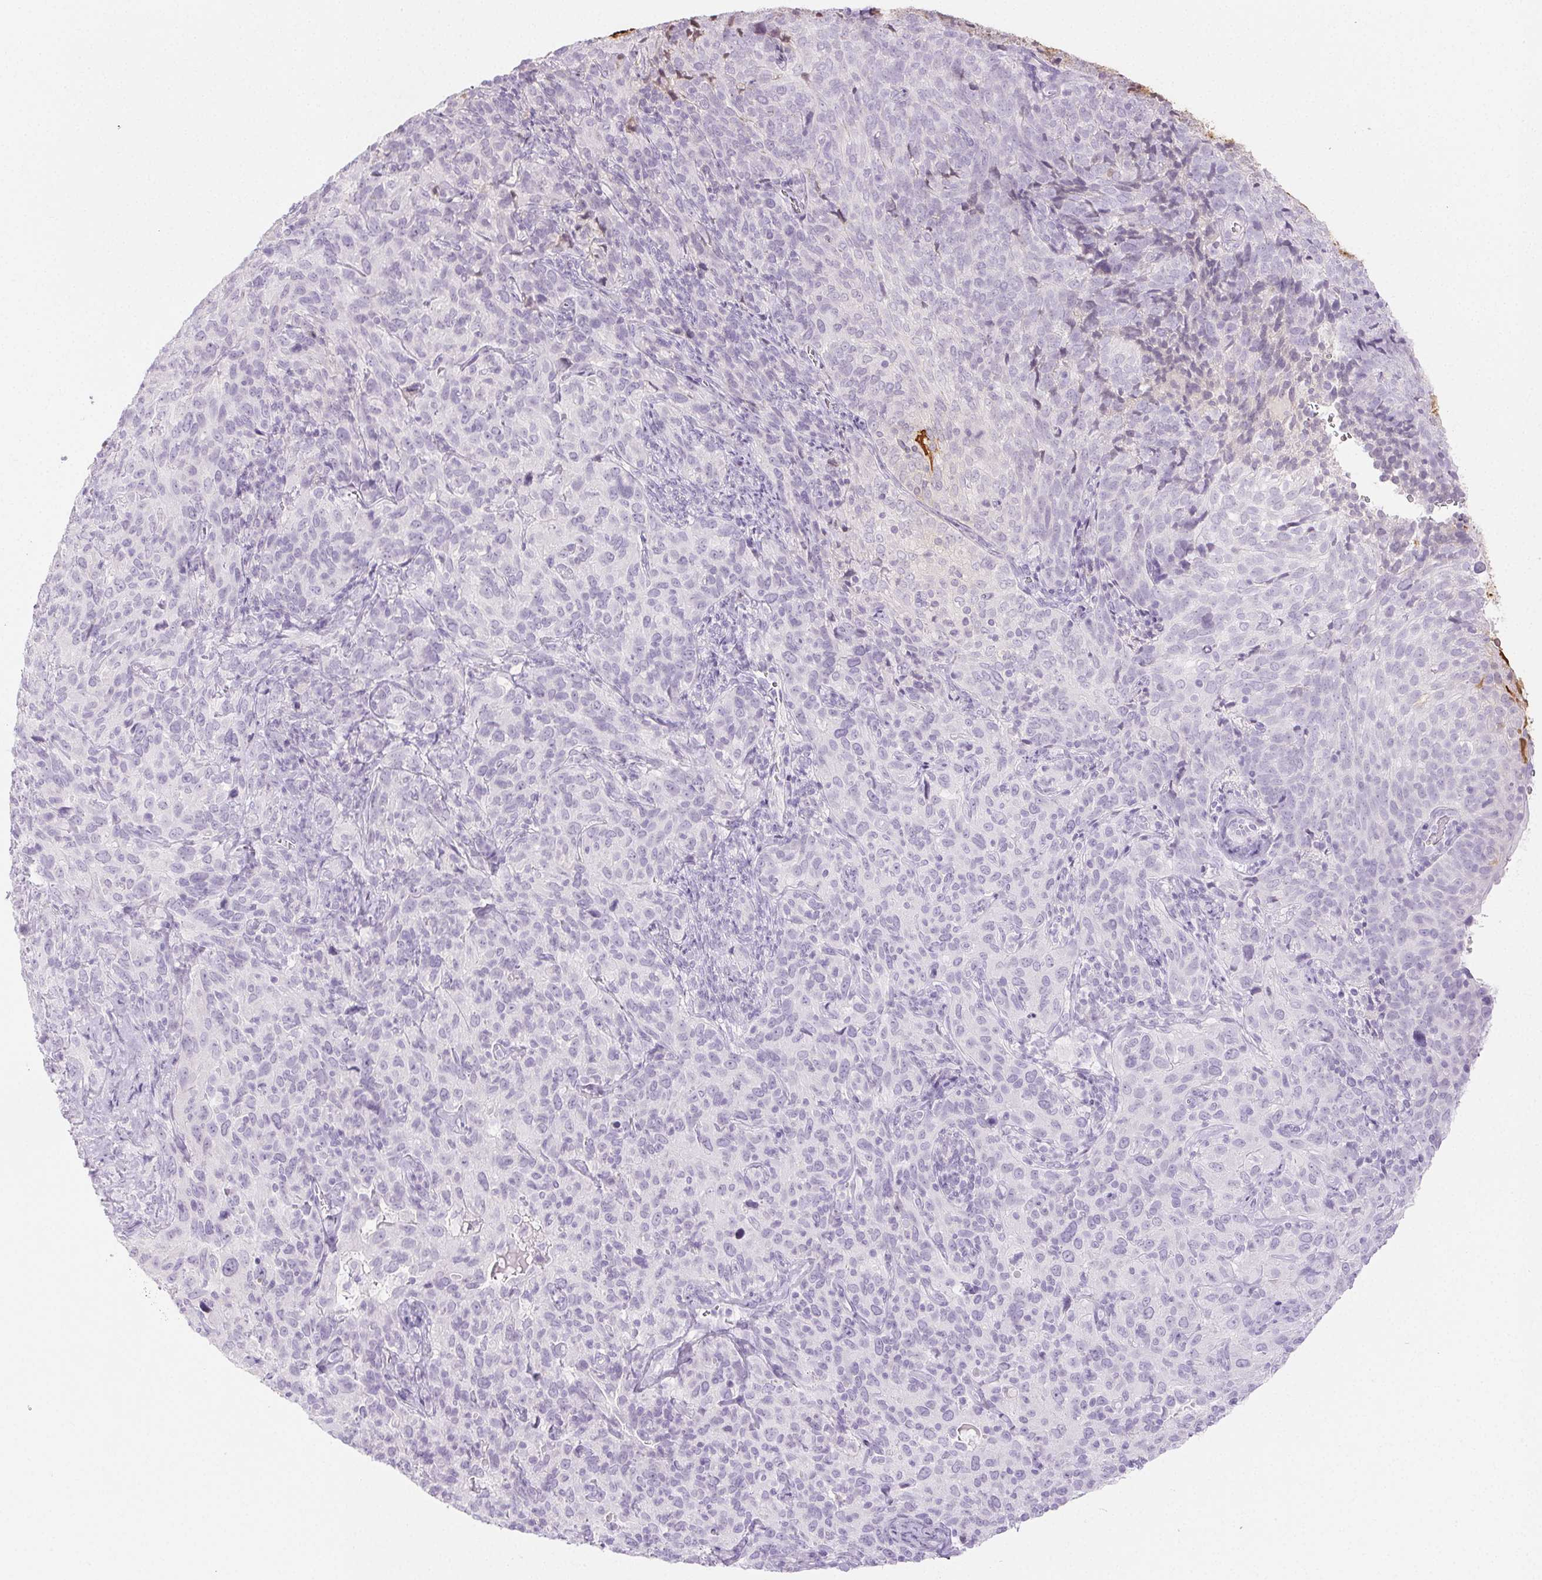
{"staining": {"intensity": "negative", "quantity": "none", "location": "none"}, "tissue": "cervical cancer", "cell_type": "Tumor cells", "image_type": "cancer", "snomed": [{"axis": "morphology", "description": "Squamous cell carcinoma, NOS"}, {"axis": "topography", "description": "Cervix"}], "caption": "Immunohistochemistry (IHC) of cervical cancer reveals no expression in tumor cells. The staining is performed using DAB (3,3'-diaminobenzidine) brown chromogen with nuclei counter-stained in using hematoxylin.", "gene": "SPRR3", "patient": {"sex": "female", "age": 51}}